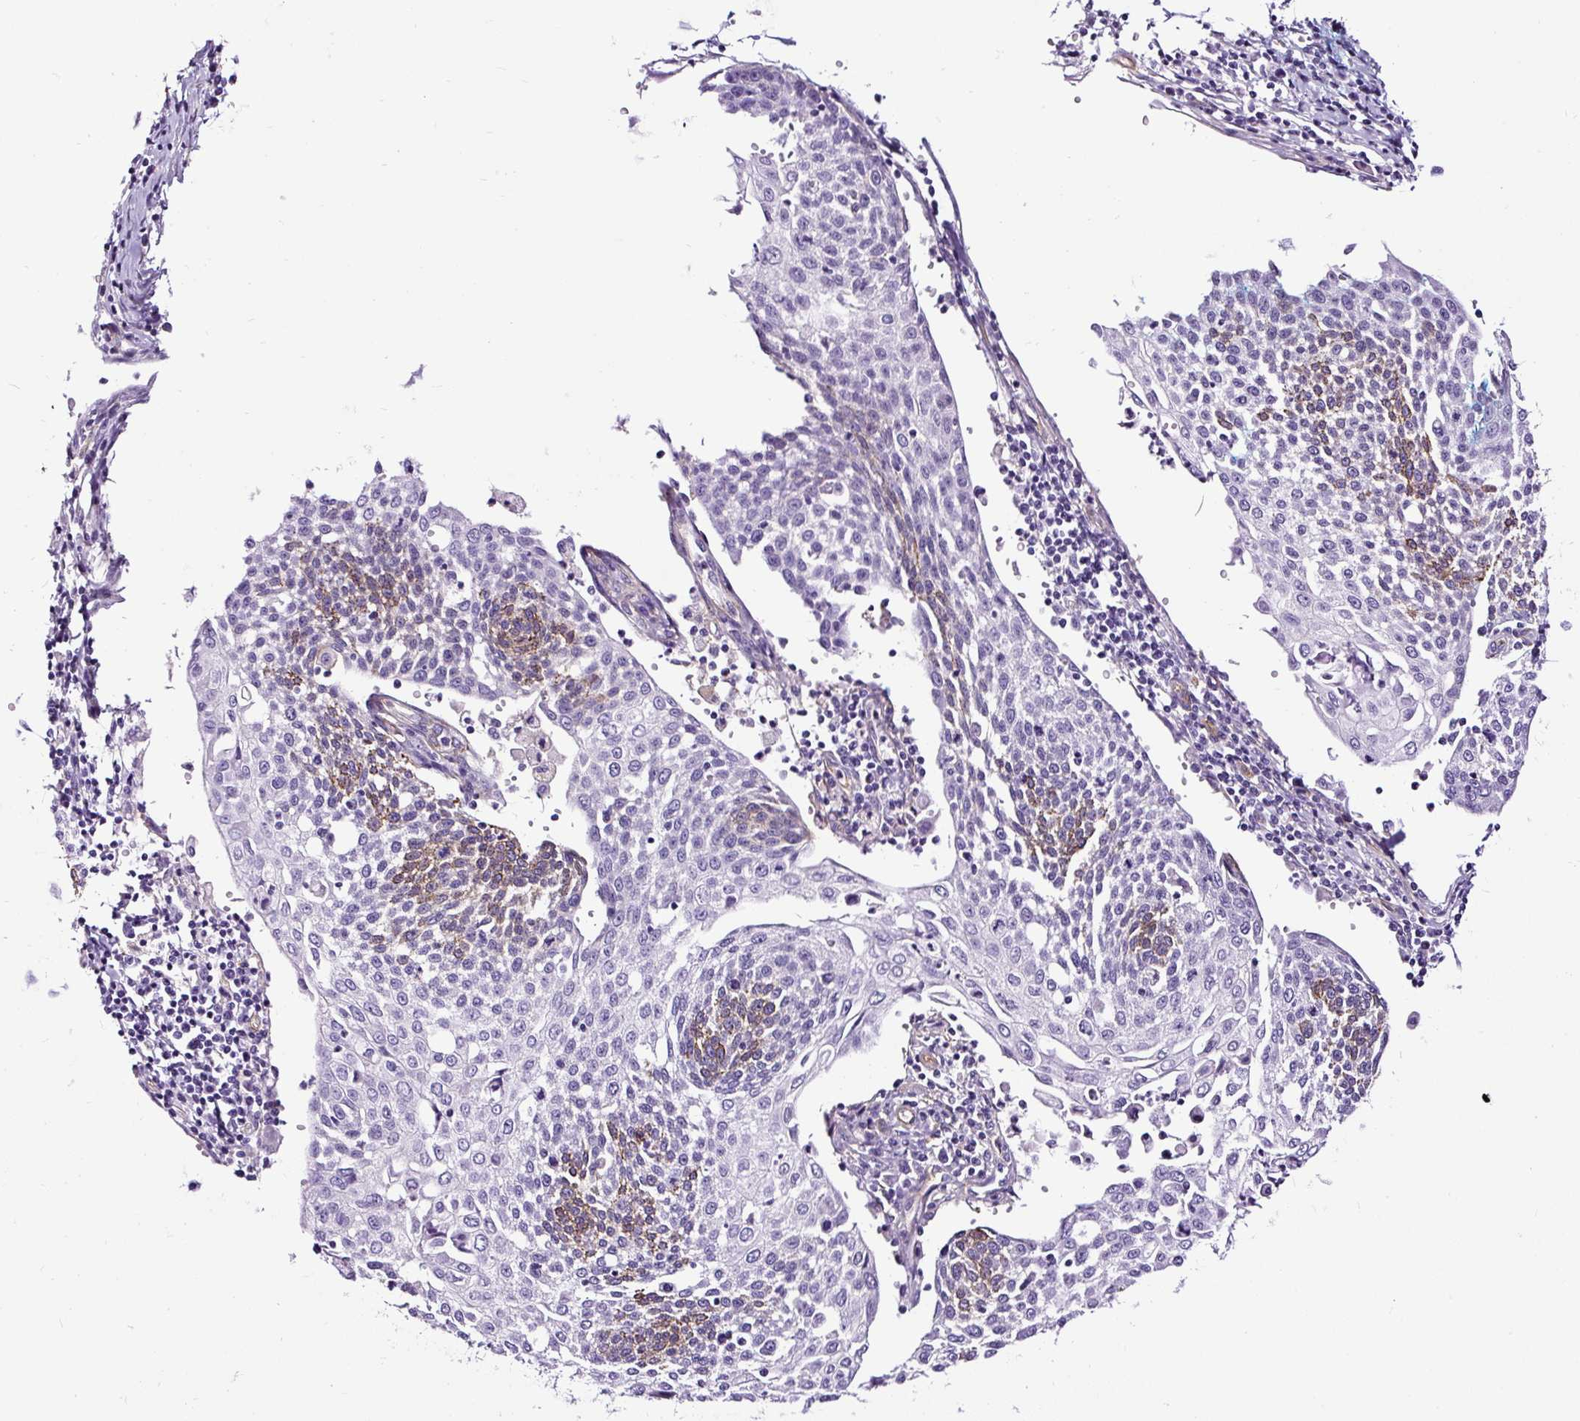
{"staining": {"intensity": "moderate", "quantity": "<25%", "location": "cytoplasmic/membranous"}, "tissue": "cervical cancer", "cell_type": "Tumor cells", "image_type": "cancer", "snomed": [{"axis": "morphology", "description": "Squamous cell carcinoma, NOS"}, {"axis": "topography", "description": "Cervix"}], "caption": "Moderate cytoplasmic/membranous protein positivity is seen in about <25% of tumor cells in squamous cell carcinoma (cervical).", "gene": "SLC7A8", "patient": {"sex": "female", "age": 34}}